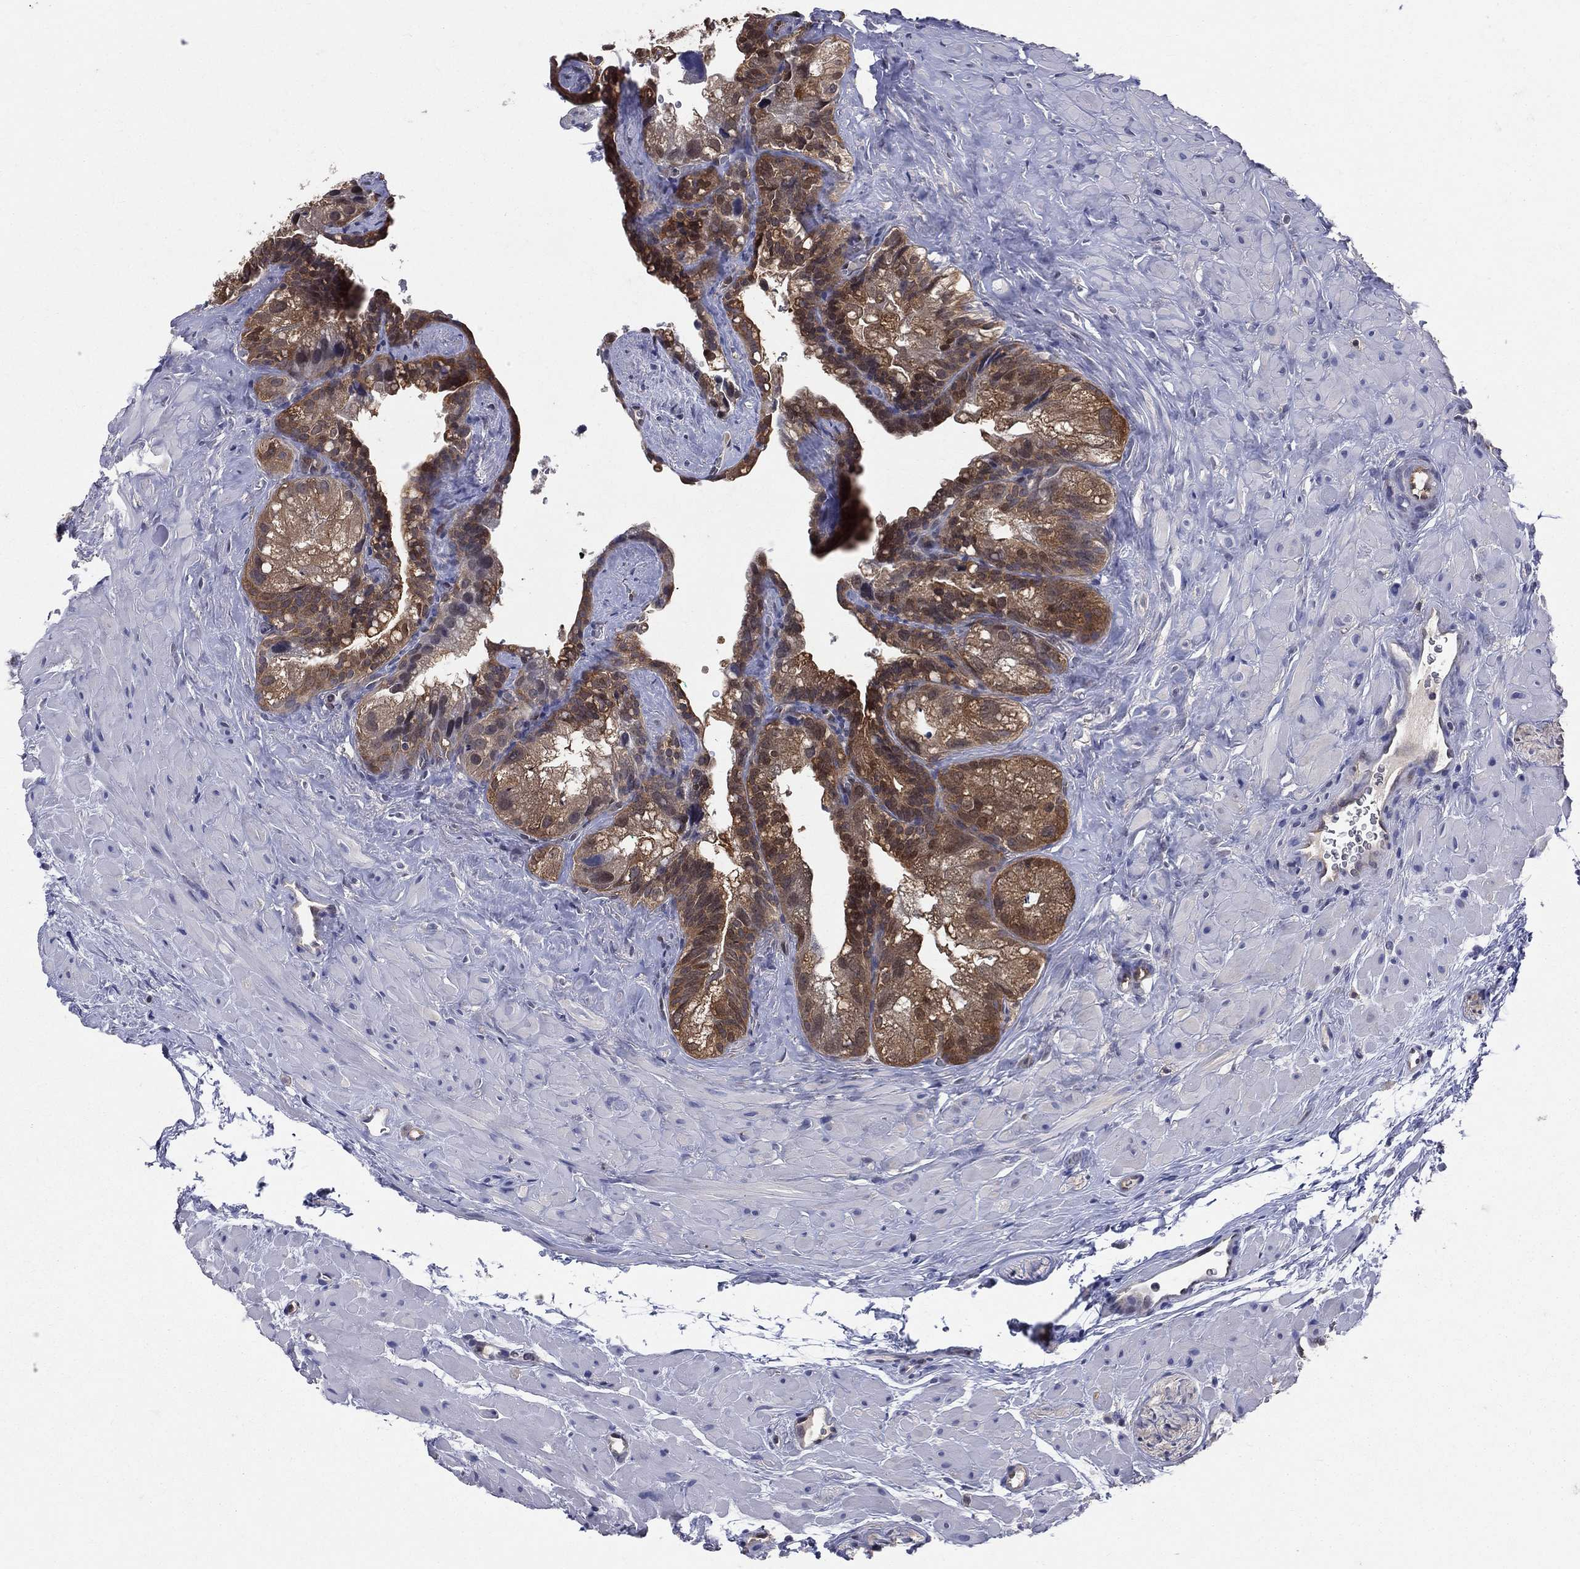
{"staining": {"intensity": "strong", "quantity": "25%-75%", "location": "cytoplasmic/membranous"}, "tissue": "seminal vesicle", "cell_type": "Glandular cells", "image_type": "normal", "snomed": [{"axis": "morphology", "description": "Normal tissue, NOS"}, {"axis": "topography", "description": "Seminal veicle"}], "caption": "Strong cytoplasmic/membranous positivity is seen in about 25%-75% of glandular cells in unremarkable seminal vesicle.", "gene": "GMPR2", "patient": {"sex": "male", "age": 72}}